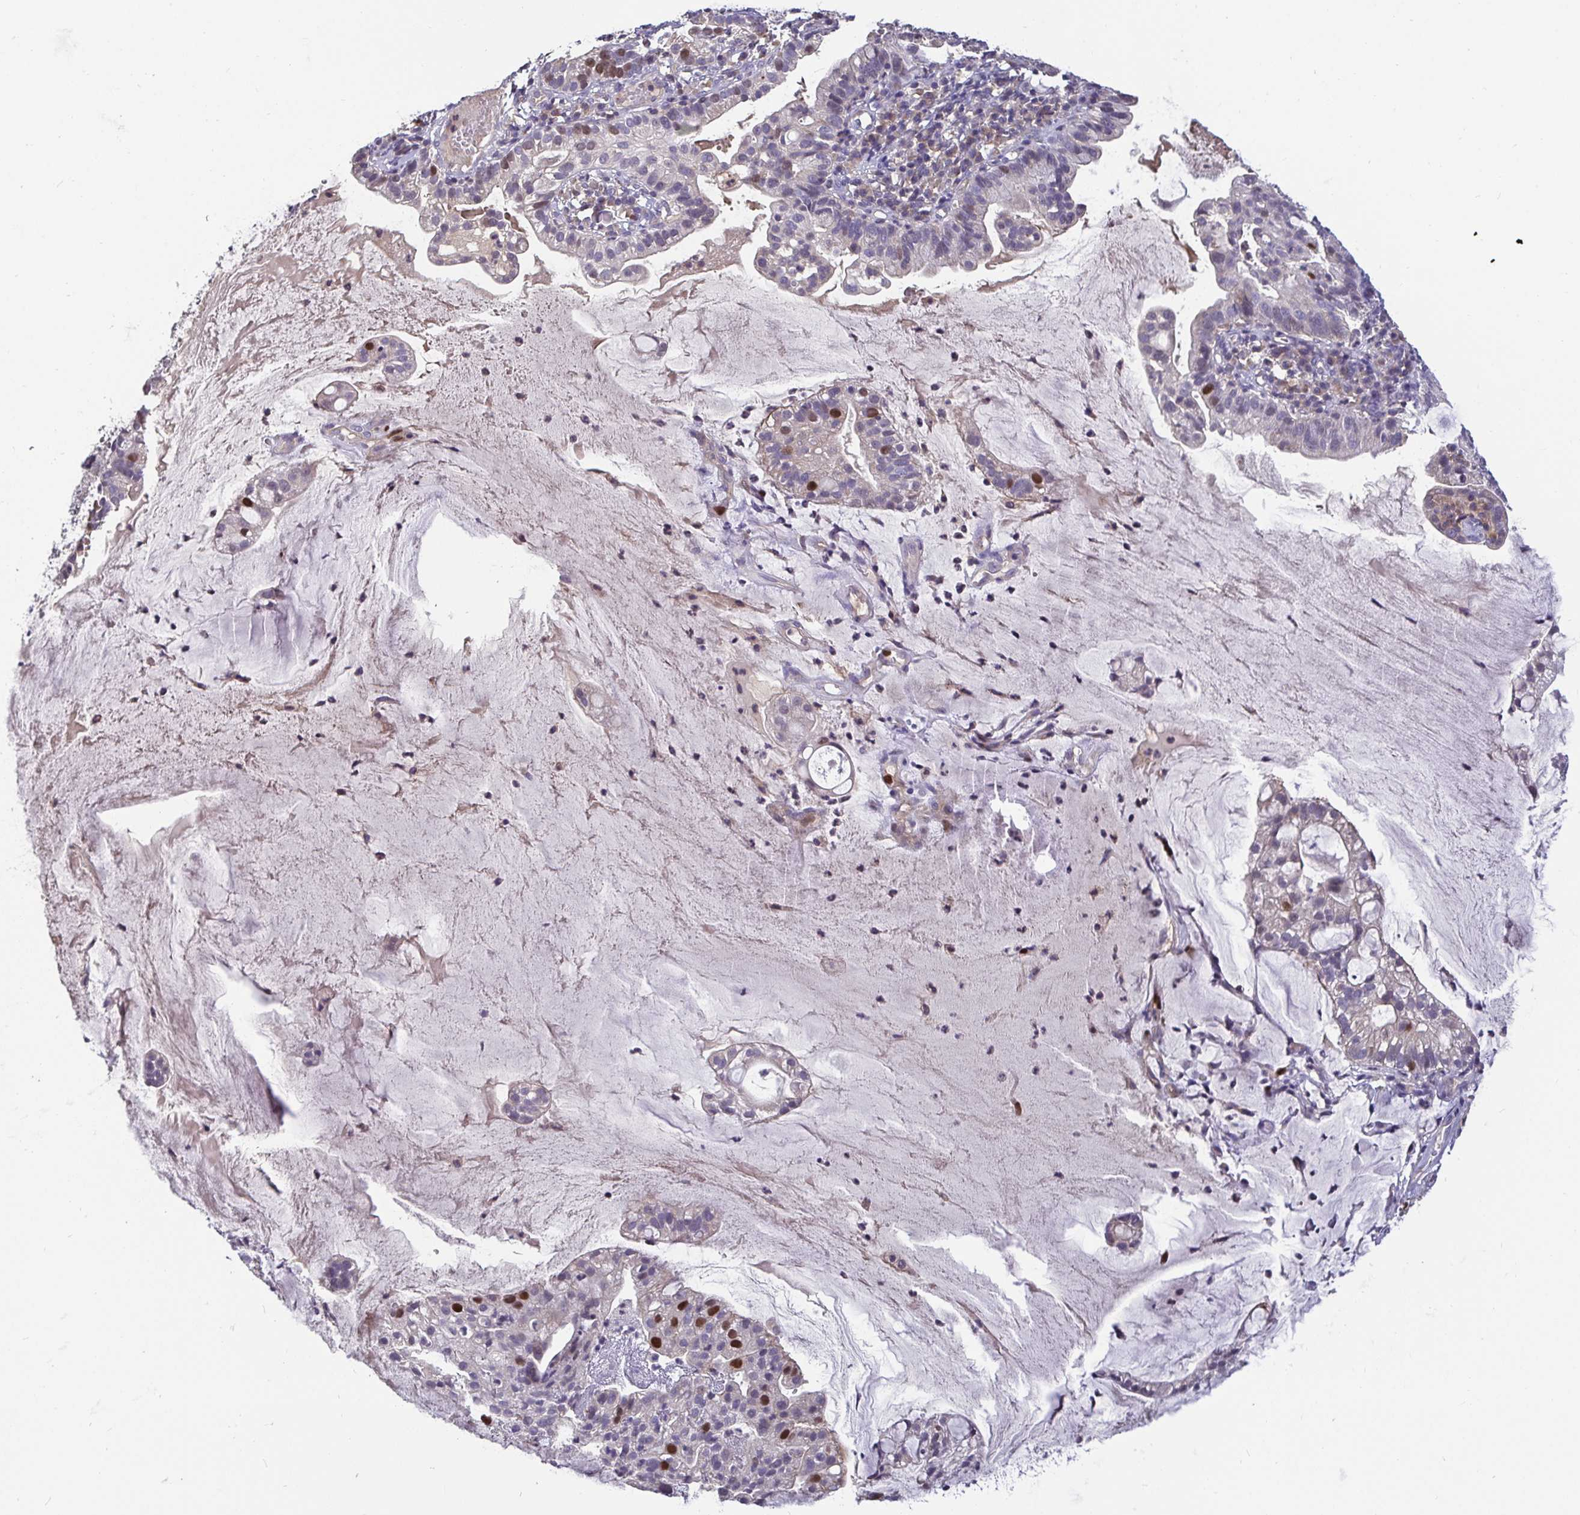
{"staining": {"intensity": "moderate", "quantity": "<25%", "location": "nuclear"}, "tissue": "cervical cancer", "cell_type": "Tumor cells", "image_type": "cancer", "snomed": [{"axis": "morphology", "description": "Adenocarcinoma, NOS"}, {"axis": "topography", "description": "Cervix"}], "caption": "About <25% of tumor cells in human adenocarcinoma (cervical) demonstrate moderate nuclear protein expression as visualized by brown immunohistochemical staining.", "gene": "ANLN", "patient": {"sex": "female", "age": 41}}